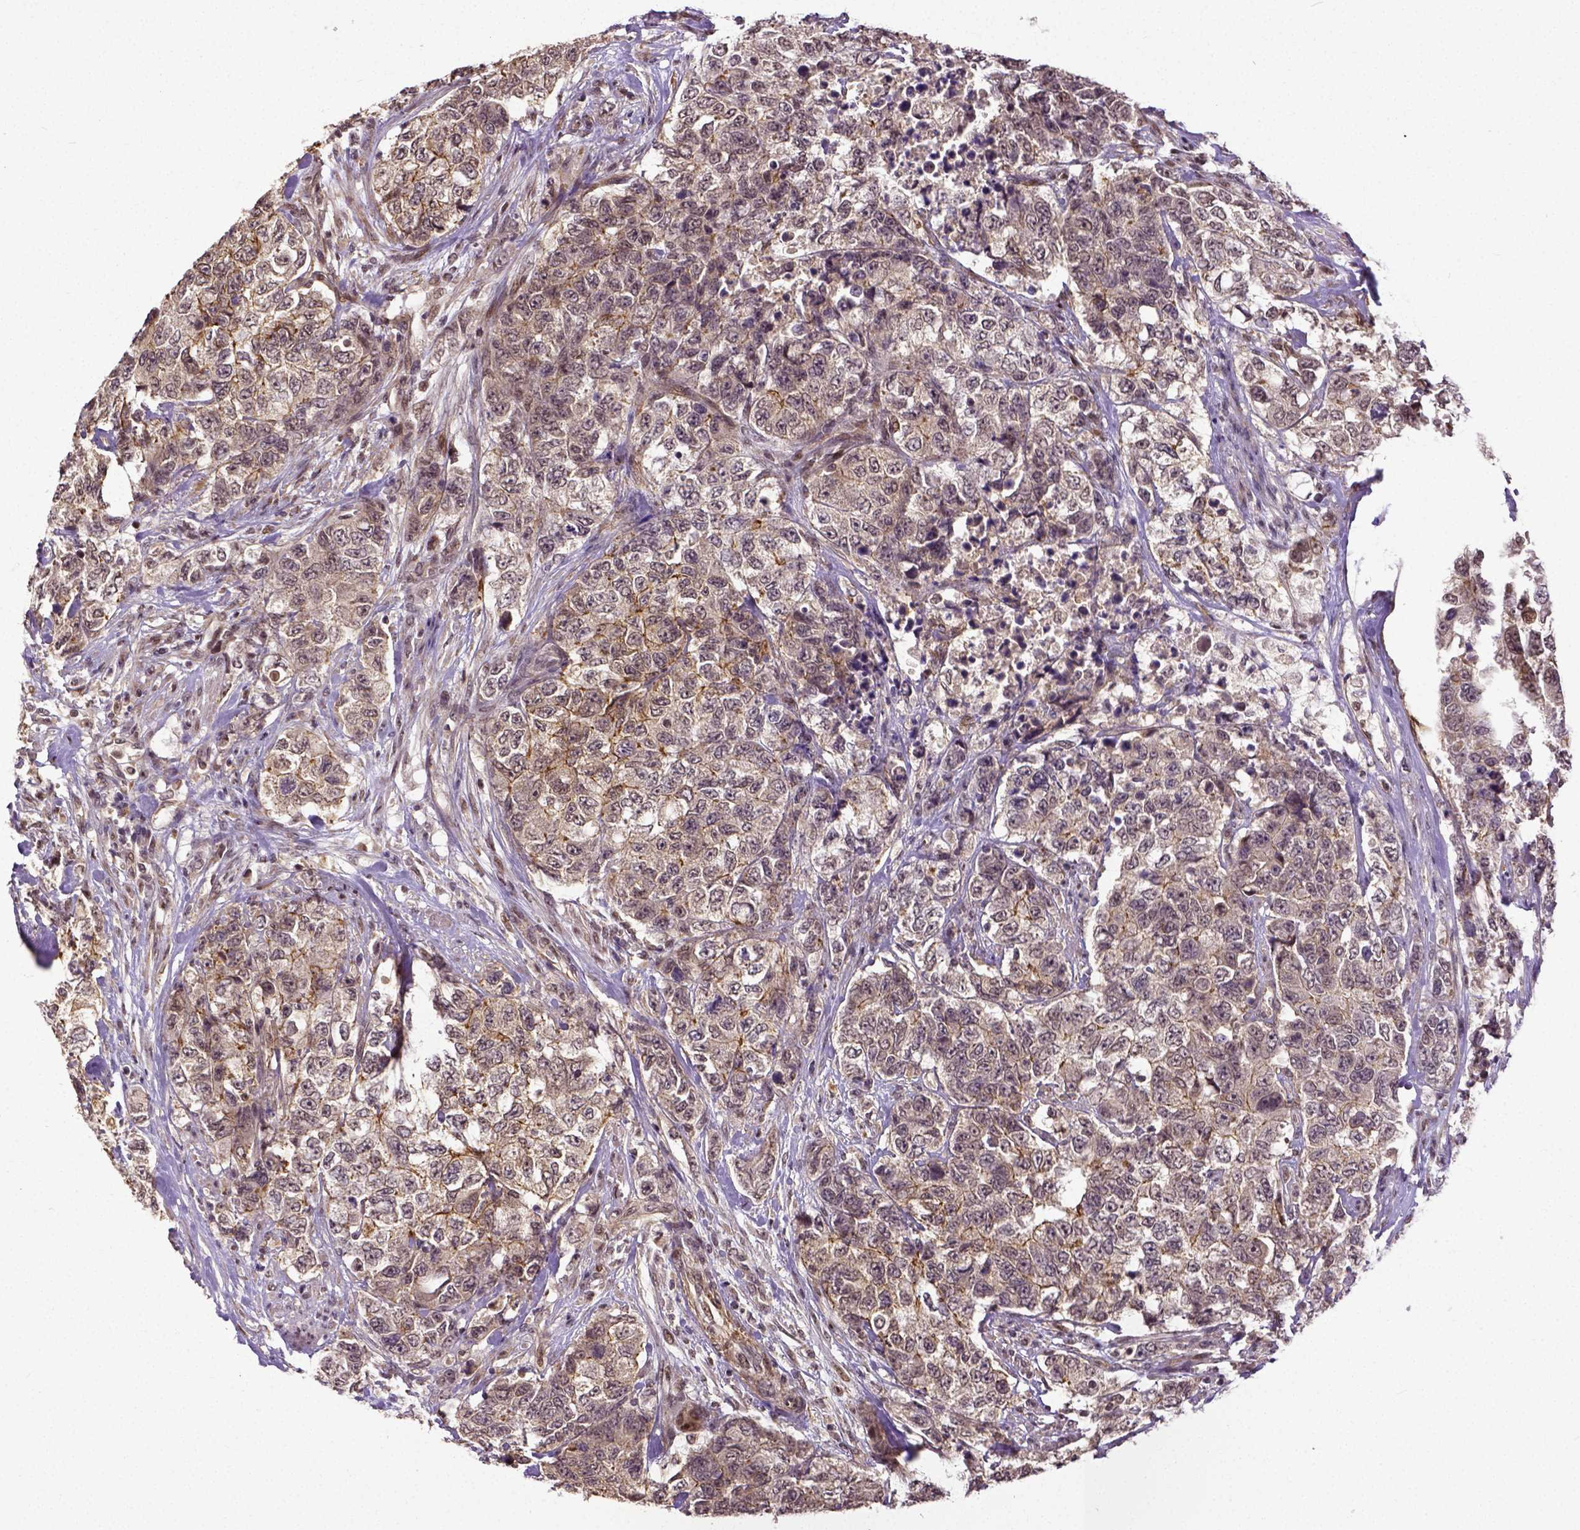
{"staining": {"intensity": "weak", "quantity": ">75%", "location": "cytoplasmic/membranous"}, "tissue": "urothelial cancer", "cell_type": "Tumor cells", "image_type": "cancer", "snomed": [{"axis": "morphology", "description": "Urothelial carcinoma, High grade"}, {"axis": "topography", "description": "Urinary bladder"}], "caption": "A brown stain labels weak cytoplasmic/membranous positivity of a protein in high-grade urothelial carcinoma tumor cells.", "gene": "DICER1", "patient": {"sex": "female", "age": 78}}